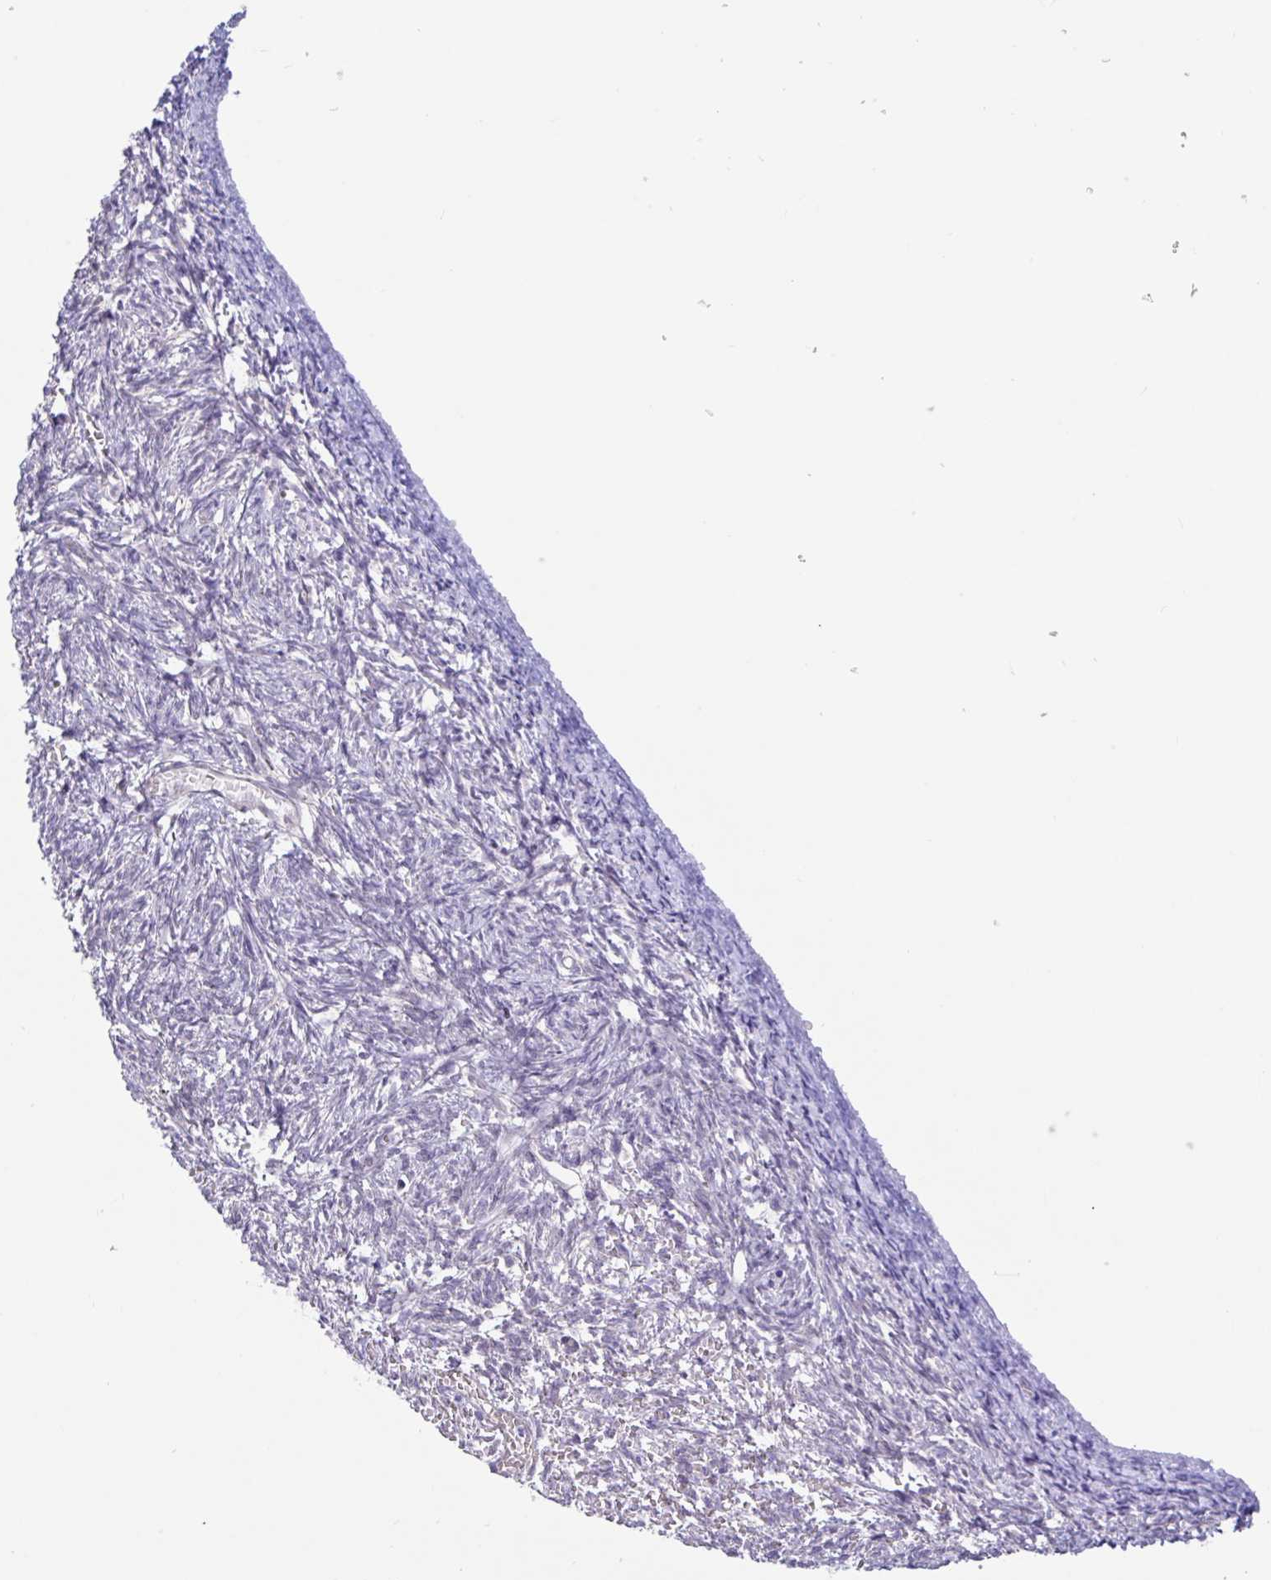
{"staining": {"intensity": "negative", "quantity": "none", "location": "none"}, "tissue": "ovary", "cell_type": "Follicle cells", "image_type": "normal", "snomed": [{"axis": "morphology", "description": "Normal tissue, NOS"}, {"axis": "topography", "description": "Ovary"}], "caption": "Normal ovary was stained to show a protein in brown. There is no significant staining in follicle cells. Brightfield microscopy of immunohistochemistry stained with DAB (3,3'-diaminobenzidine) (brown) and hematoxylin (blue), captured at high magnification.", "gene": "HYPK", "patient": {"sex": "female", "age": 67}}